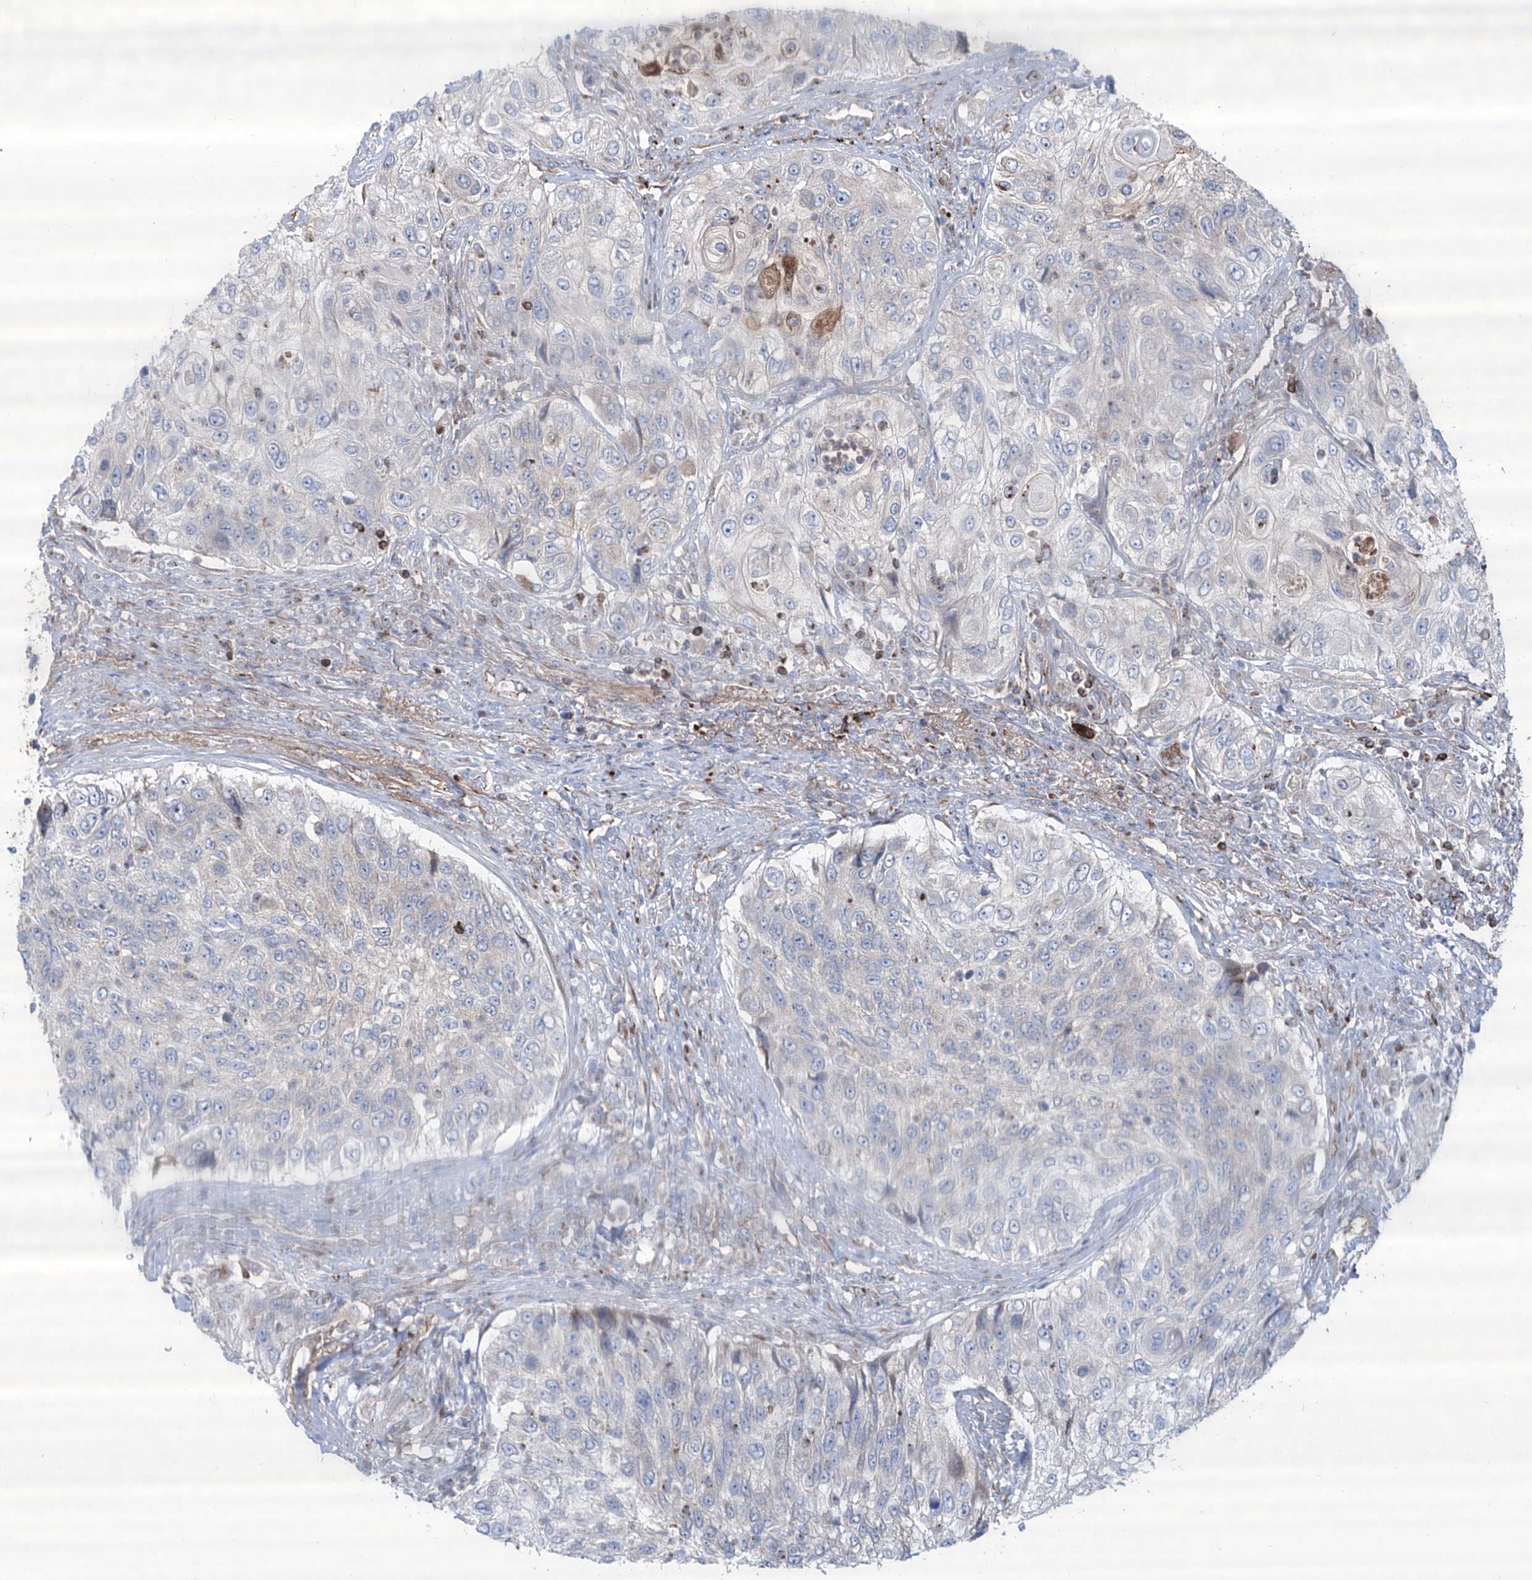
{"staining": {"intensity": "negative", "quantity": "none", "location": "none"}, "tissue": "urothelial cancer", "cell_type": "Tumor cells", "image_type": "cancer", "snomed": [{"axis": "morphology", "description": "Urothelial carcinoma, High grade"}, {"axis": "topography", "description": "Urinary bladder"}], "caption": "Tumor cells are negative for brown protein staining in high-grade urothelial carcinoma.", "gene": "CDH5", "patient": {"sex": "female", "age": 60}}